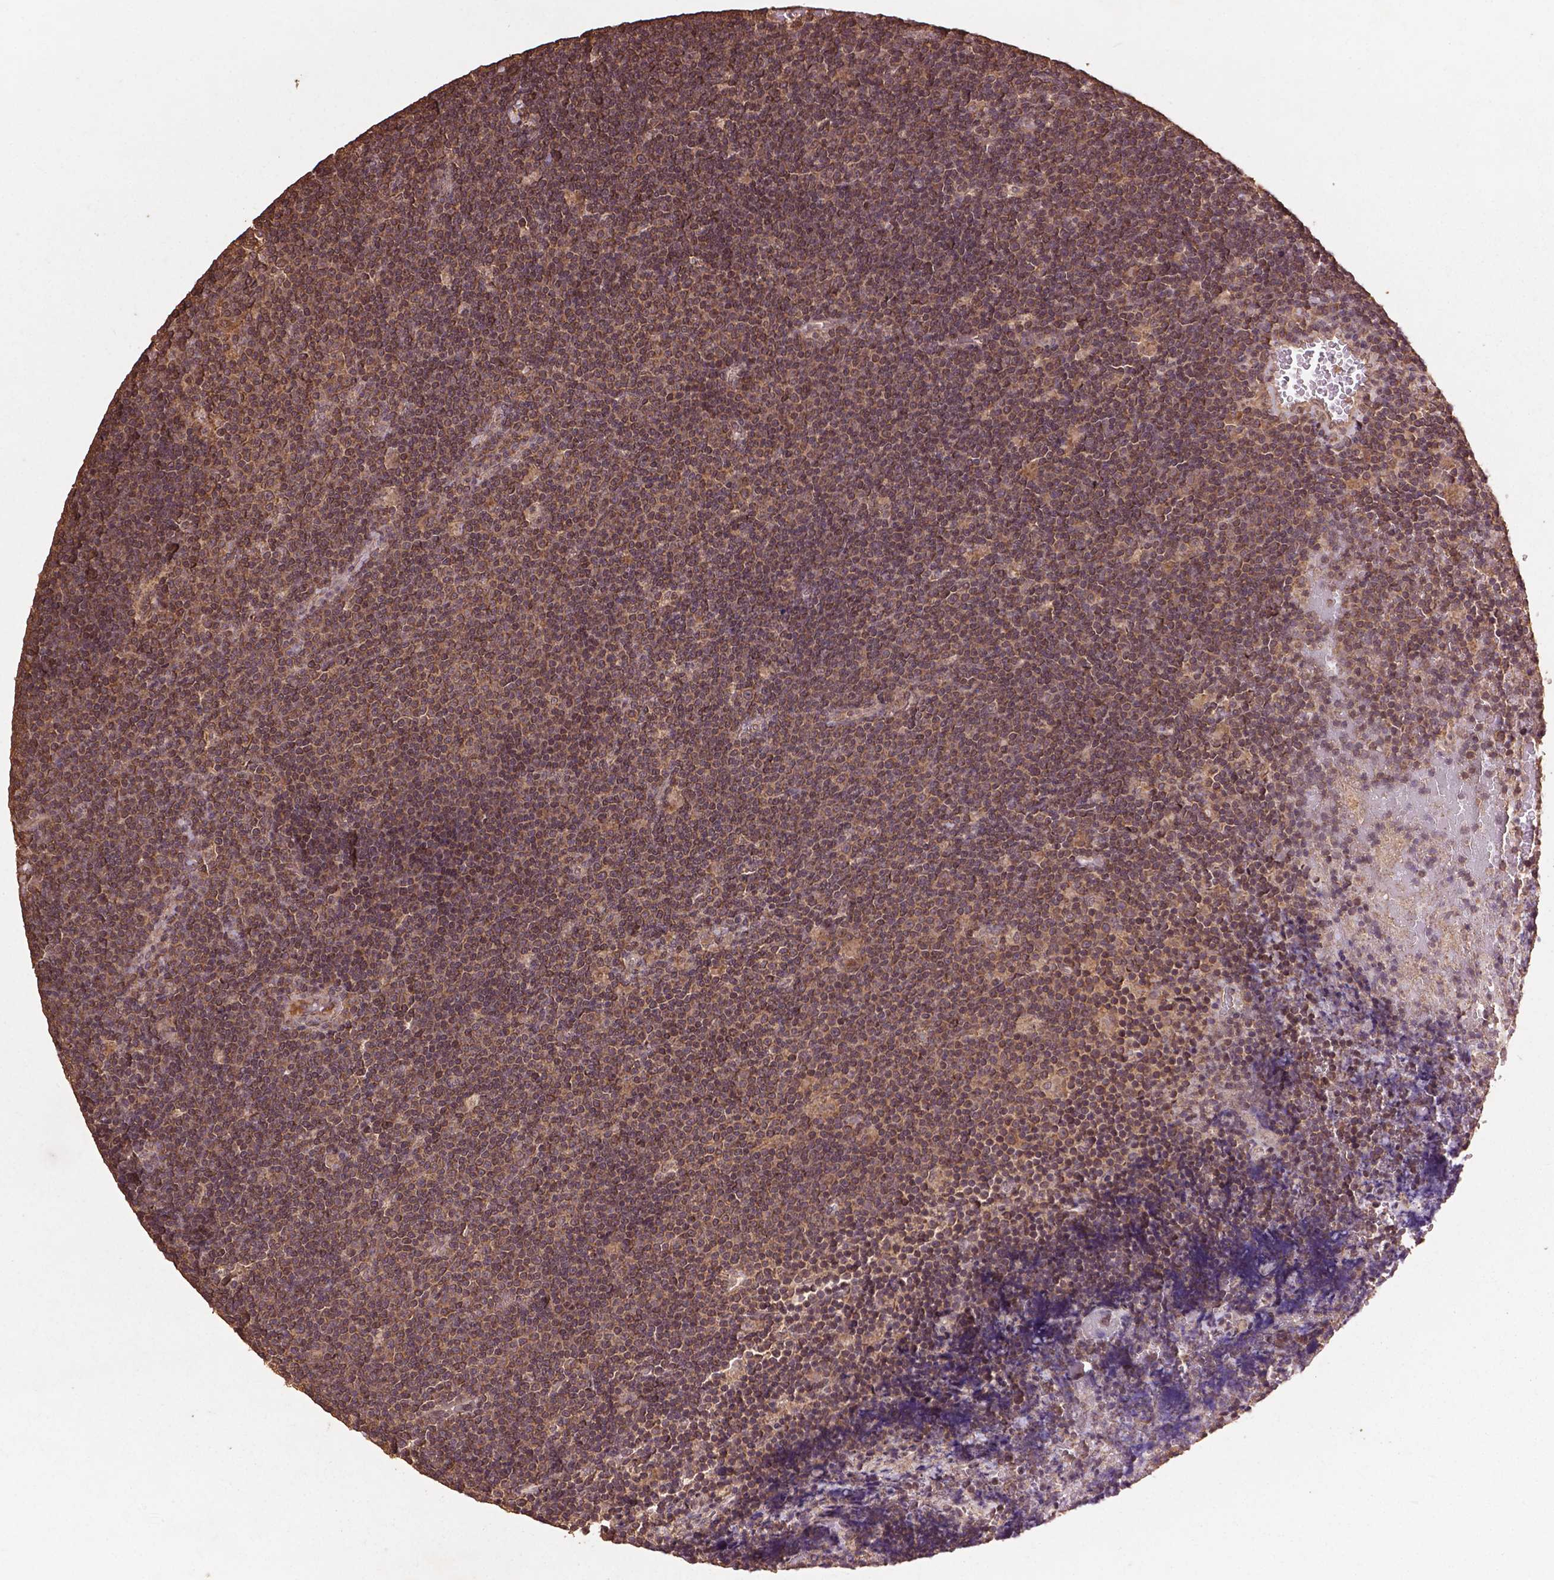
{"staining": {"intensity": "weak", "quantity": ">75%", "location": "cytoplasmic/membranous,nuclear"}, "tissue": "lymphoma", "cell_type": "Tumor cells", "image_type": "cancer", "snomed": [{"axis": "morphology", "description": "Malignant lymphoma, non-Hodgkin's type, Low grade"}, {"axis": "topography", "description": "Brain"}], "caption": "Tumor cells exhibit weak cytoplasmic/membranous and nuclear expression in about >75% of cells in malignant lymphoma, non-Hodgkin's type (low-grade).", "gene": "BABAM1", "patient": {"sex": "female", "age": 66}}